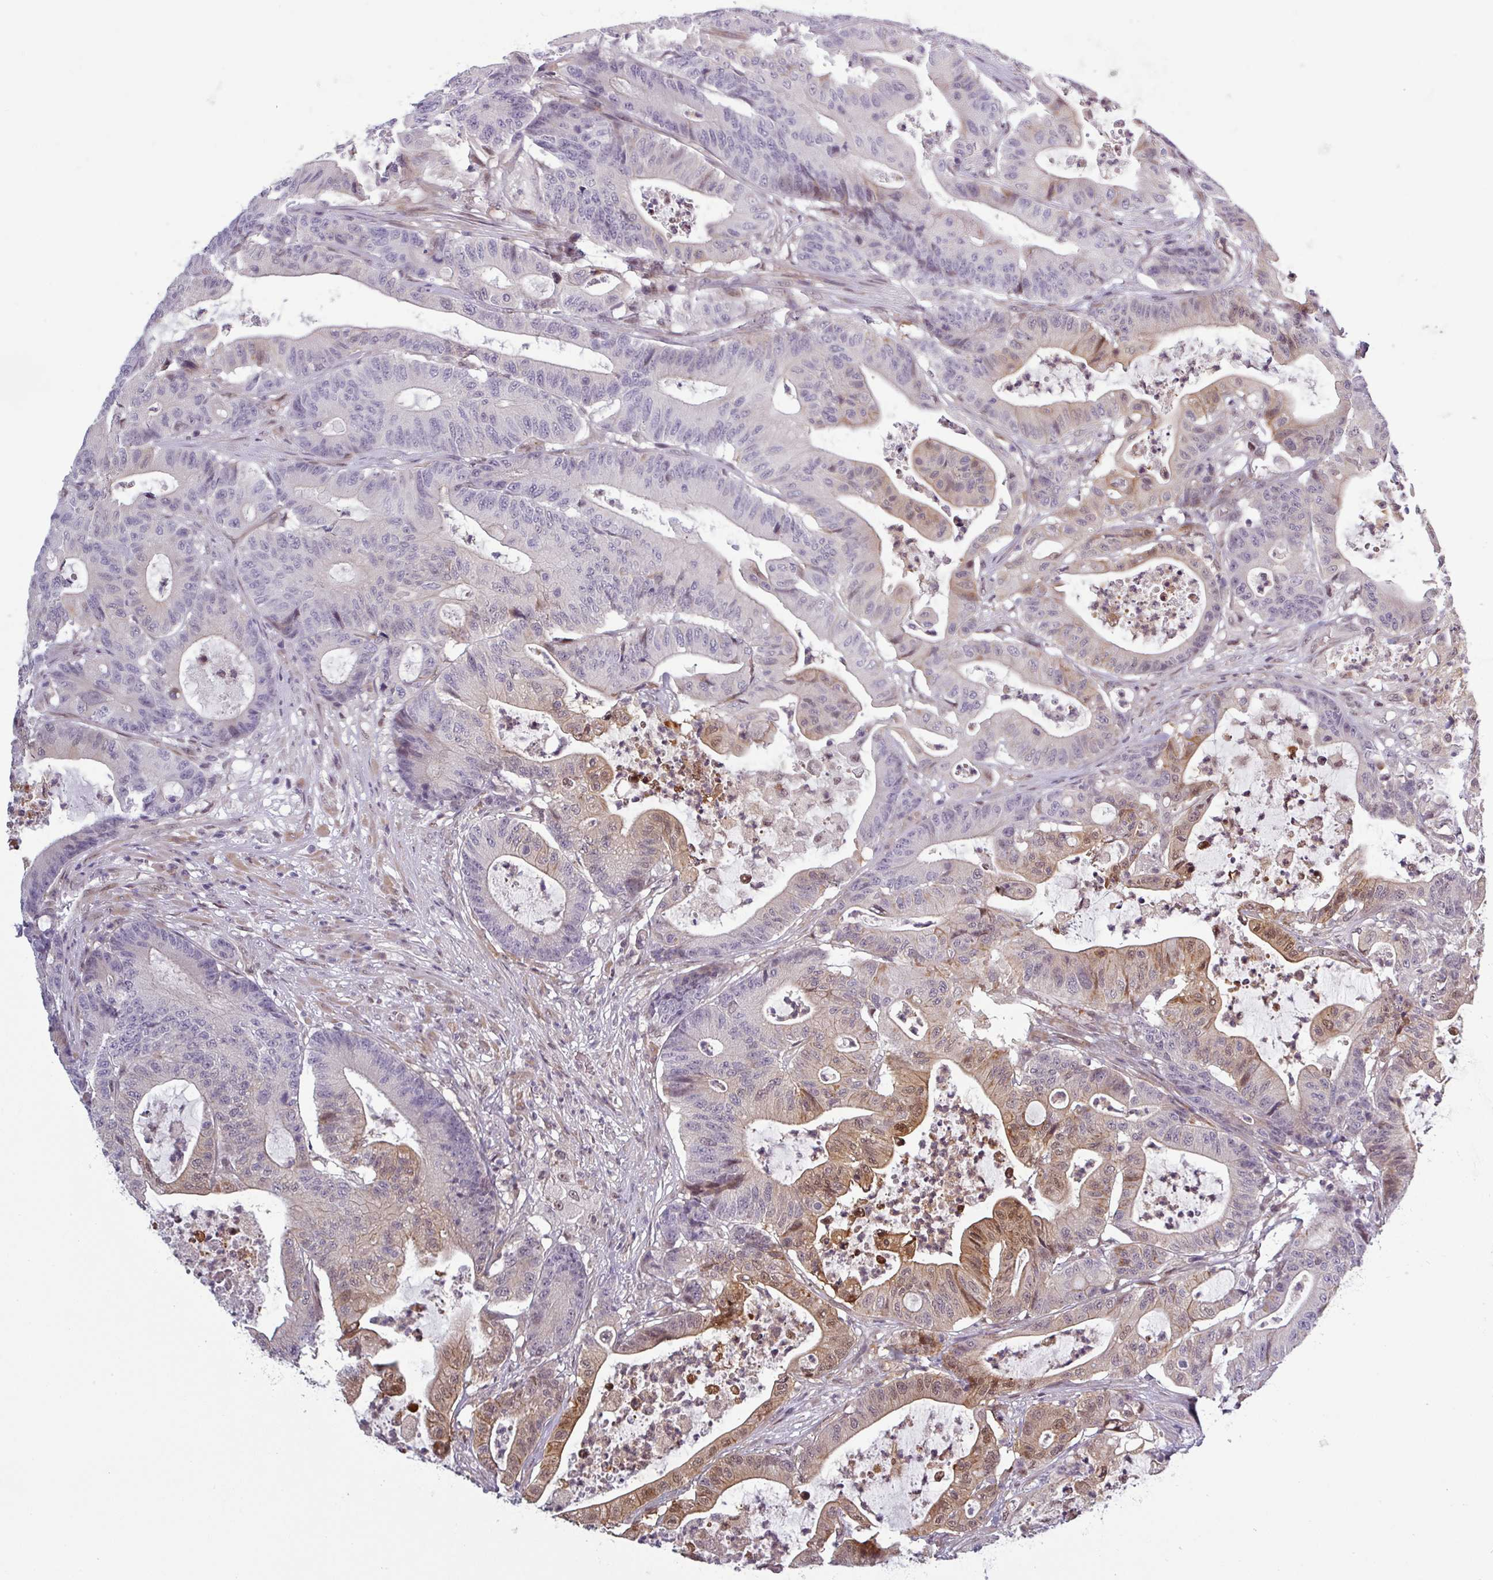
{"staining": {"intensity": "moderate", "quantity": "<25%", "location": "cytoplasmic/membranous,nuclear"}, "tissue": "colorectal cancer", "cell_type": "Tumor cells", "image_type": "cancer", "snomed": [{"axis": "morphology", "description": "Adenocarcinoma, NOS"}, {"axis": "topography", "description": "Colon"}], "caption": "This micrograph reveals adenocarcinoma (colorectal) stained with immunohistochemistry to label a protein in brown. The cytoplasmic/membranous and nuclear of tumor cells show moderate positivity for the protein. Nuclei are counter-stained blue.", "gene": "PRAMEF12", "patient": {"sex": "female", "age": 84}}